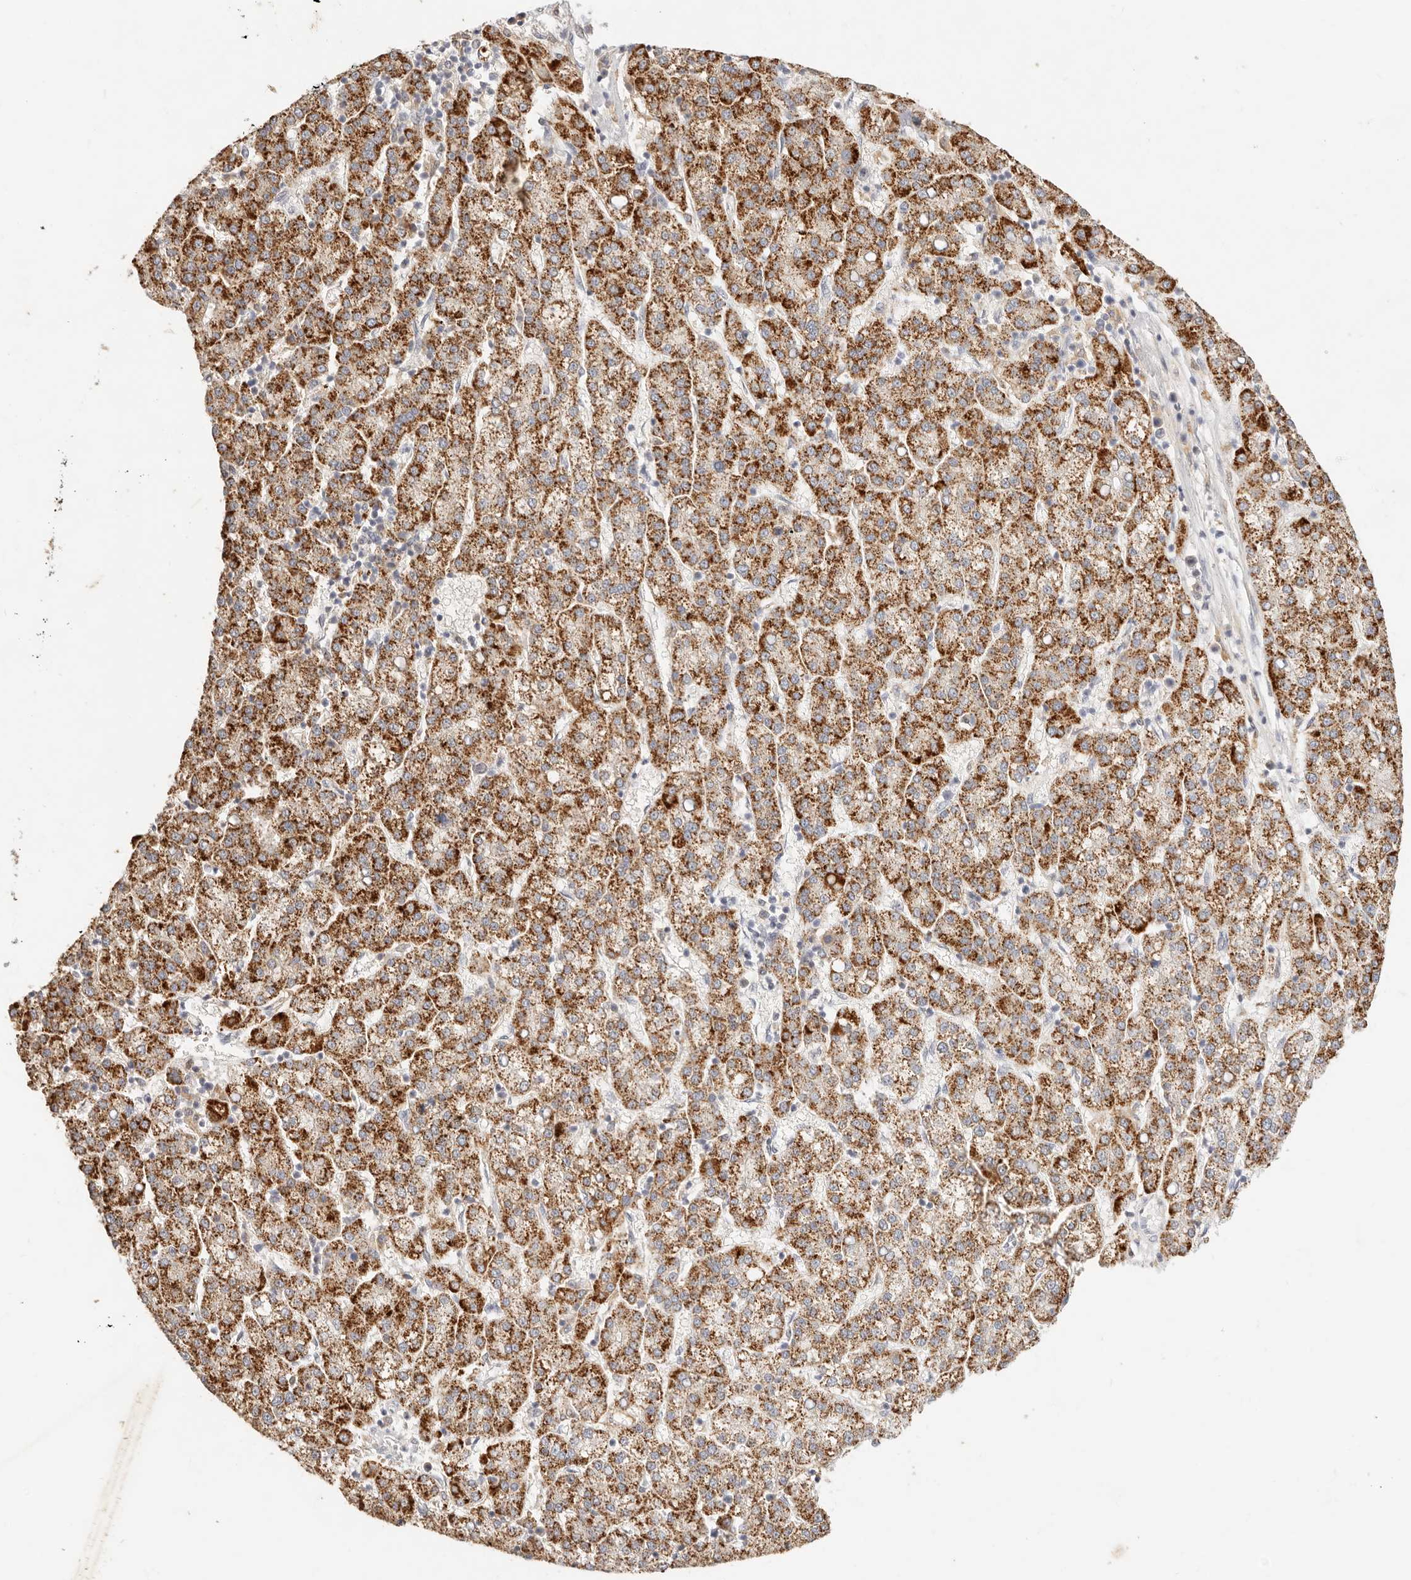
{"staining": {"intensity": "strong", "quantity": "25%-75%", "location": "cytoplasmic/membranous"}, "tissue": "liver cancer", "cell_type": "Tumor cells", "image_type": "cancer", "snomed": [{"axis": "morphology", "description": "Carcinoma, Hepatocellular, NOS"}, {"axis": "topography", "description": "Liver"}], "caption": "Tumor cells display high levels of strong cytoplasmic/membranous staining in approximately 25%-75% of cells in human hepatocellular carcinoma (liver).", "gene": "ACOX1", "patient": {"sex": "female", "age": 58}}